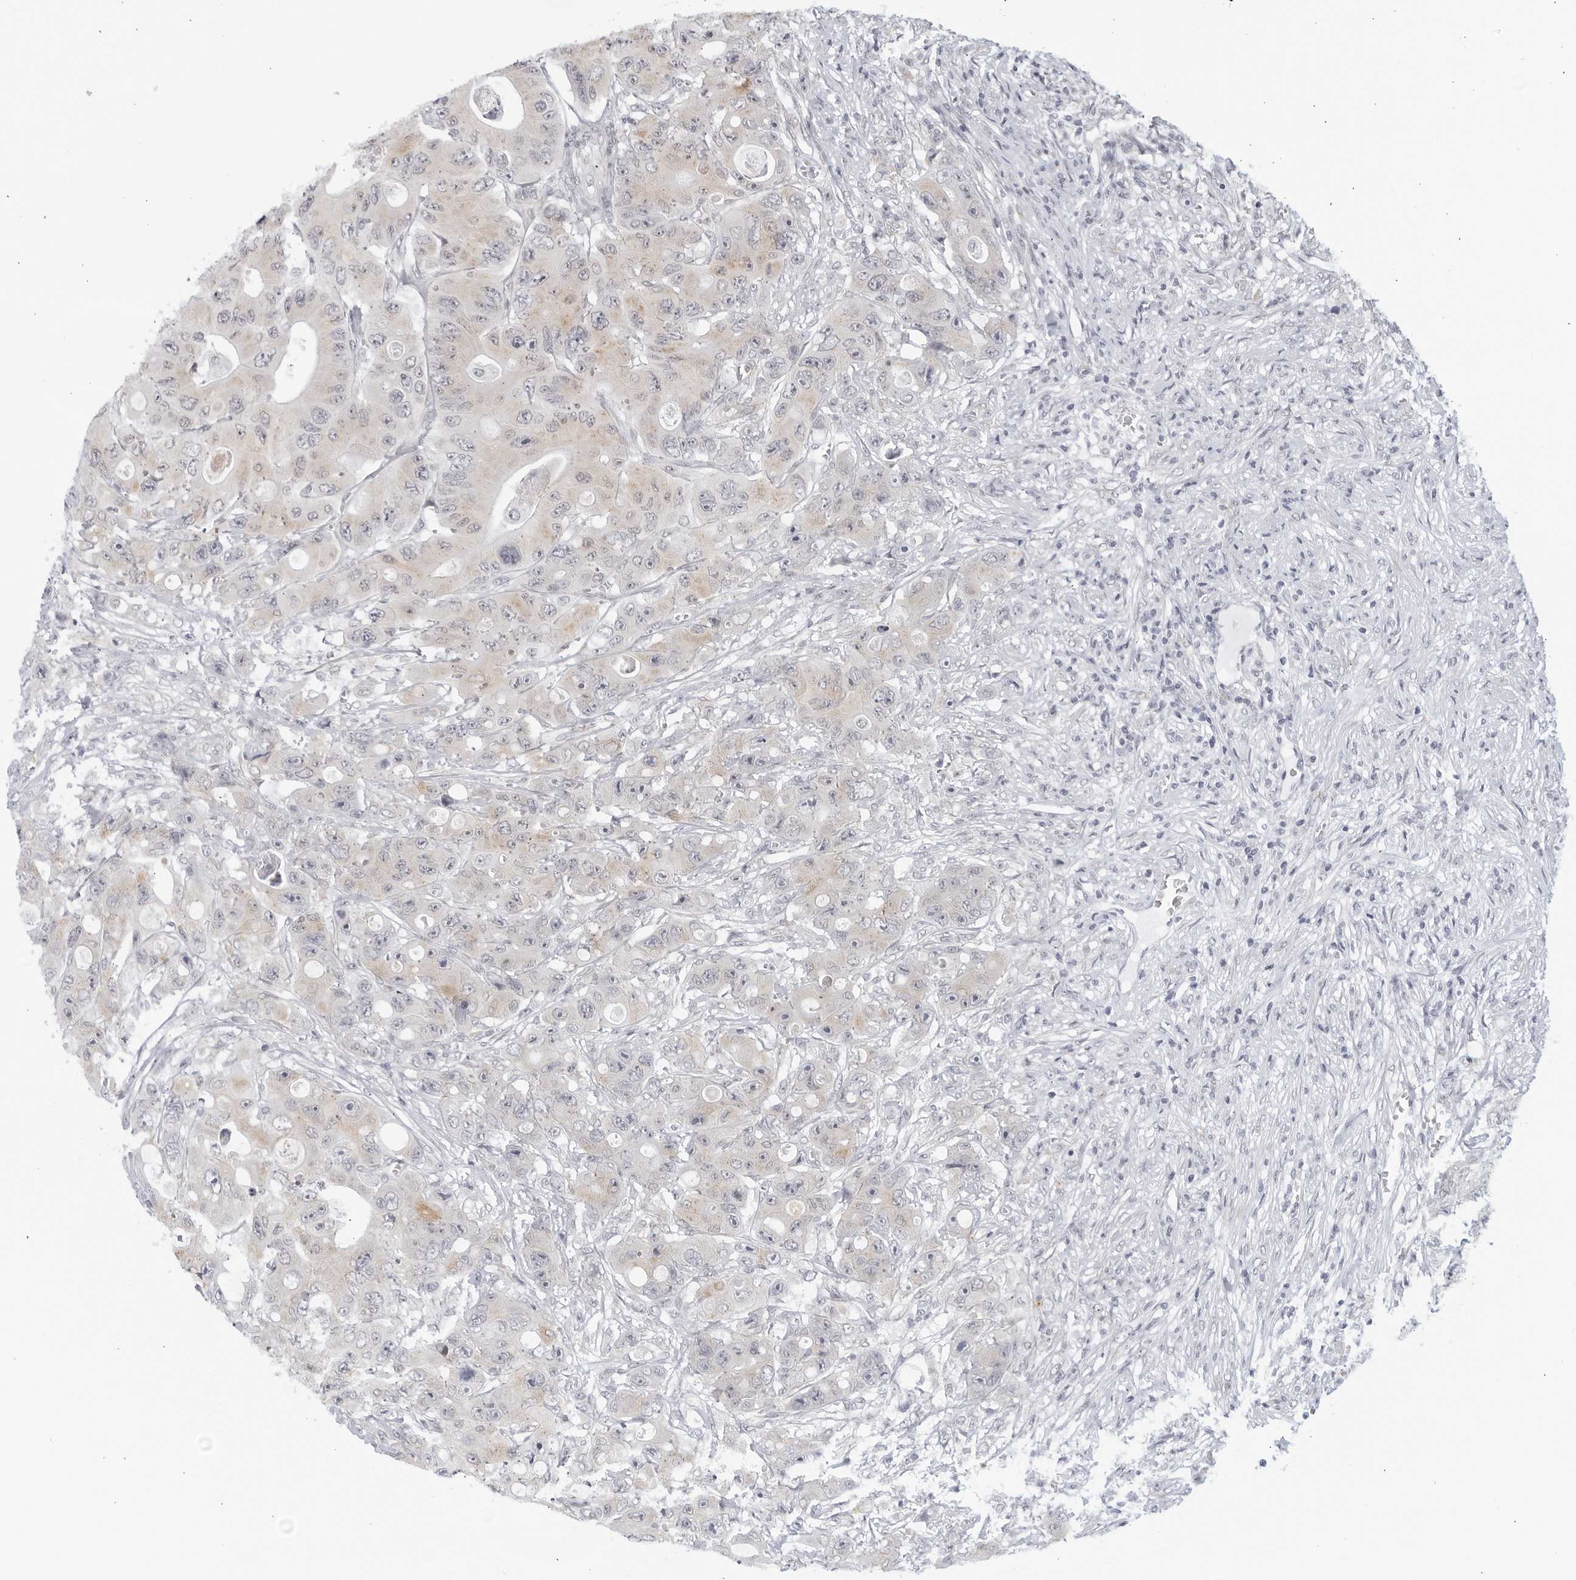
{"staining": {"intensity": "weak", "quantity": "<25%", "location": "cytoplasmic/membranous"}, "tissue": "colorectal cancer", "cell_type": "Tumor cells", "image_type": "cancer", "snomed": [{"axis": "morphology", "description": "Adenocarcinoma, NOS"}, {"axis": "topography", "description": "Colon"}], "caption": "A high-resolution photomicrograph shows immunohistochemistry staining of colorectal adenocarcinoma, which reveals no significant positivity in tumor cells.", "gene": "WDTC1", "patient": {"sex": "female", "age": 46}}